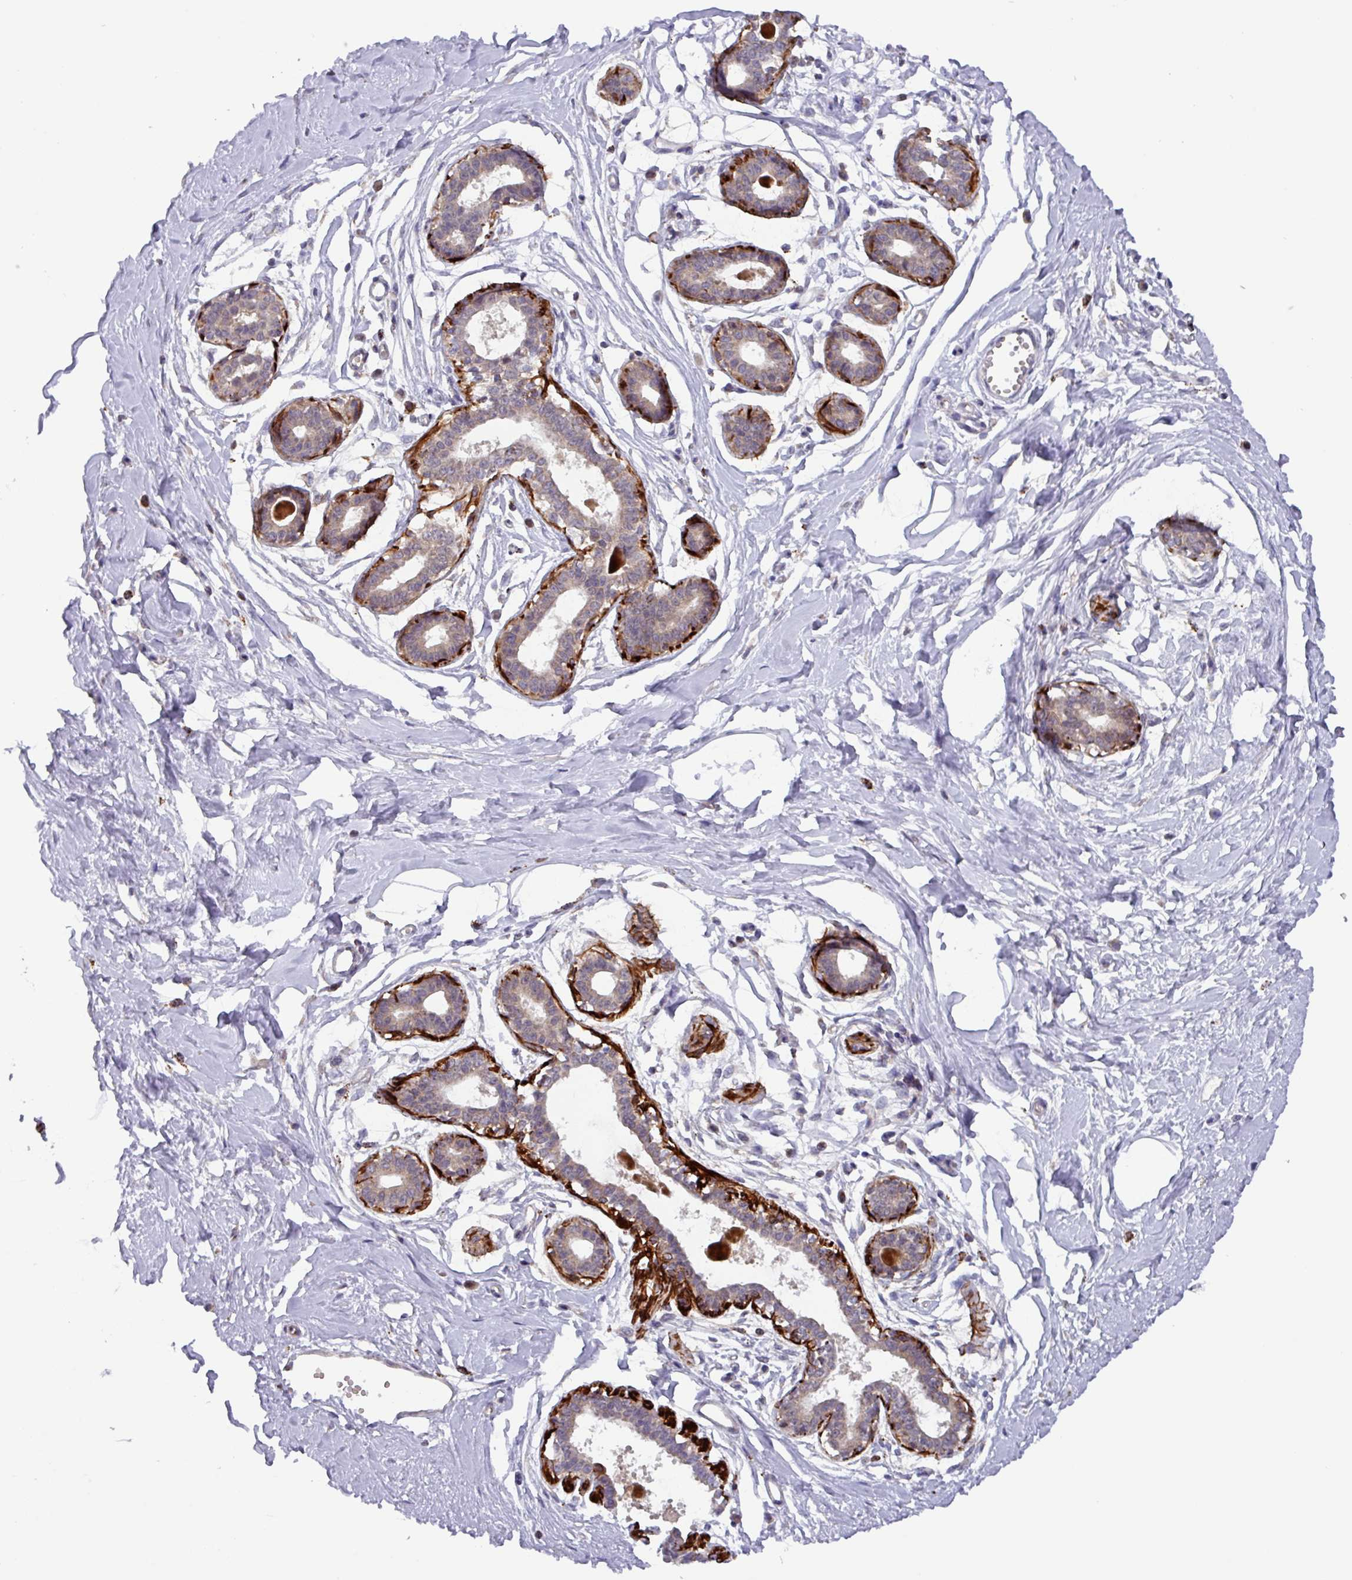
{"staining": {"intensity": "negative", "quantity": "none", "location": "none"}, "tissue": "breast", "cell_type": "Adipocytes", "image_type": "normal", "snomed": [{"axis": "morphology", "description": "Normal tissue, NOS"}, {"axis": "topography", "description": "Breast"}], "caption": "Immunohistochemical staining of normal human breast shows no significant staining in adipocytes. Nuclei are stained in blue.", "gene": "AKIRIN1", "patient": {"sex": "female", "age": 45}}